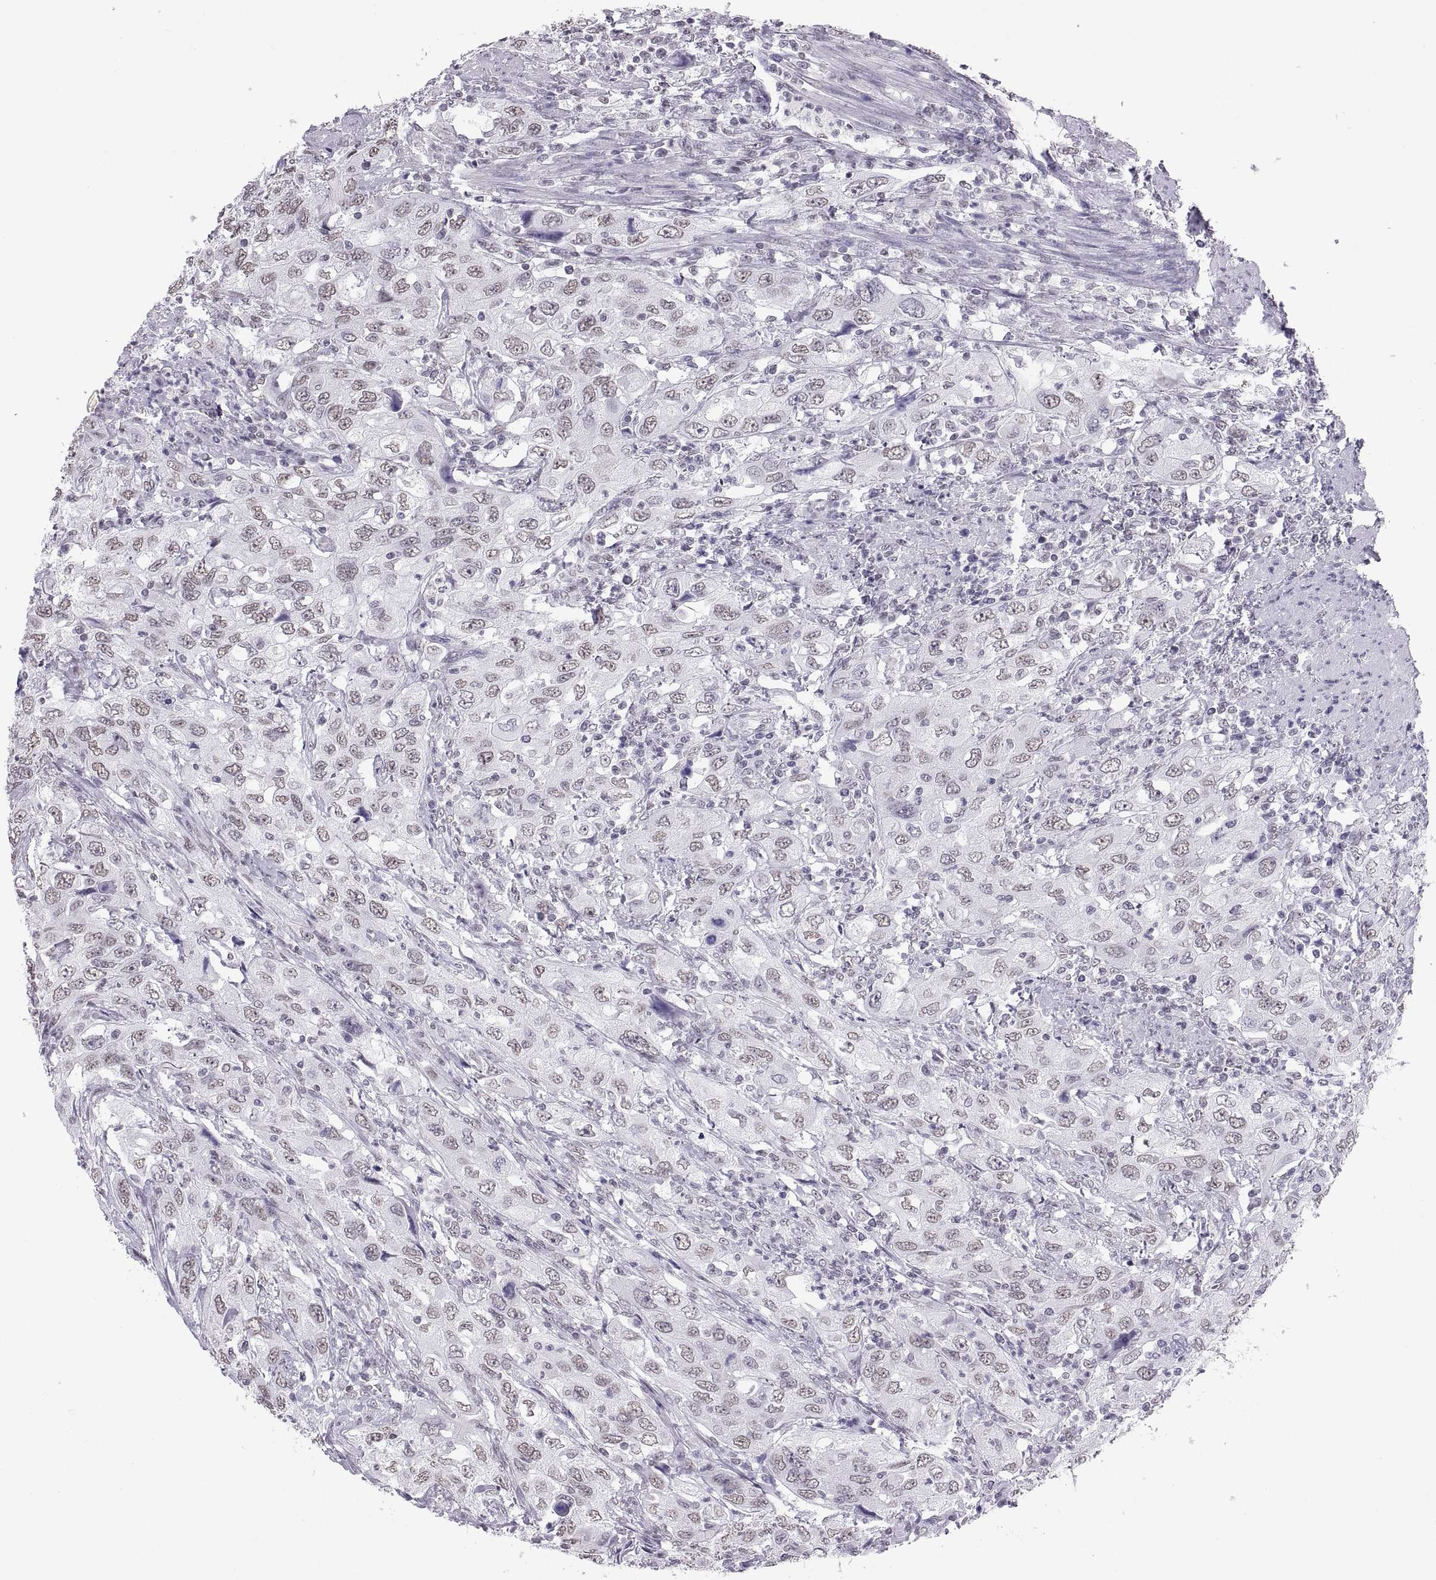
{"staining": {"intensity": "negative", "quantity": "none", "location": "none"}, "tissue": "urothelial cancer", "cell_type": "Tumor cells", "image_type": "cancer", "snomed": [{"axis": "morphology", "description": "Urothelial carcinoma, High grade"}, {"axis": "topography", "description": "Urinary bladder"}], "caption": "Immunohistochemical staining of human urothelial cancer displays no significant positivity in tumor cells. (Immunohistochemistry, brightfield microscopy, high magnification).", "gene": "CARTPT", "patient": {"sex": "male", "age": 76}}